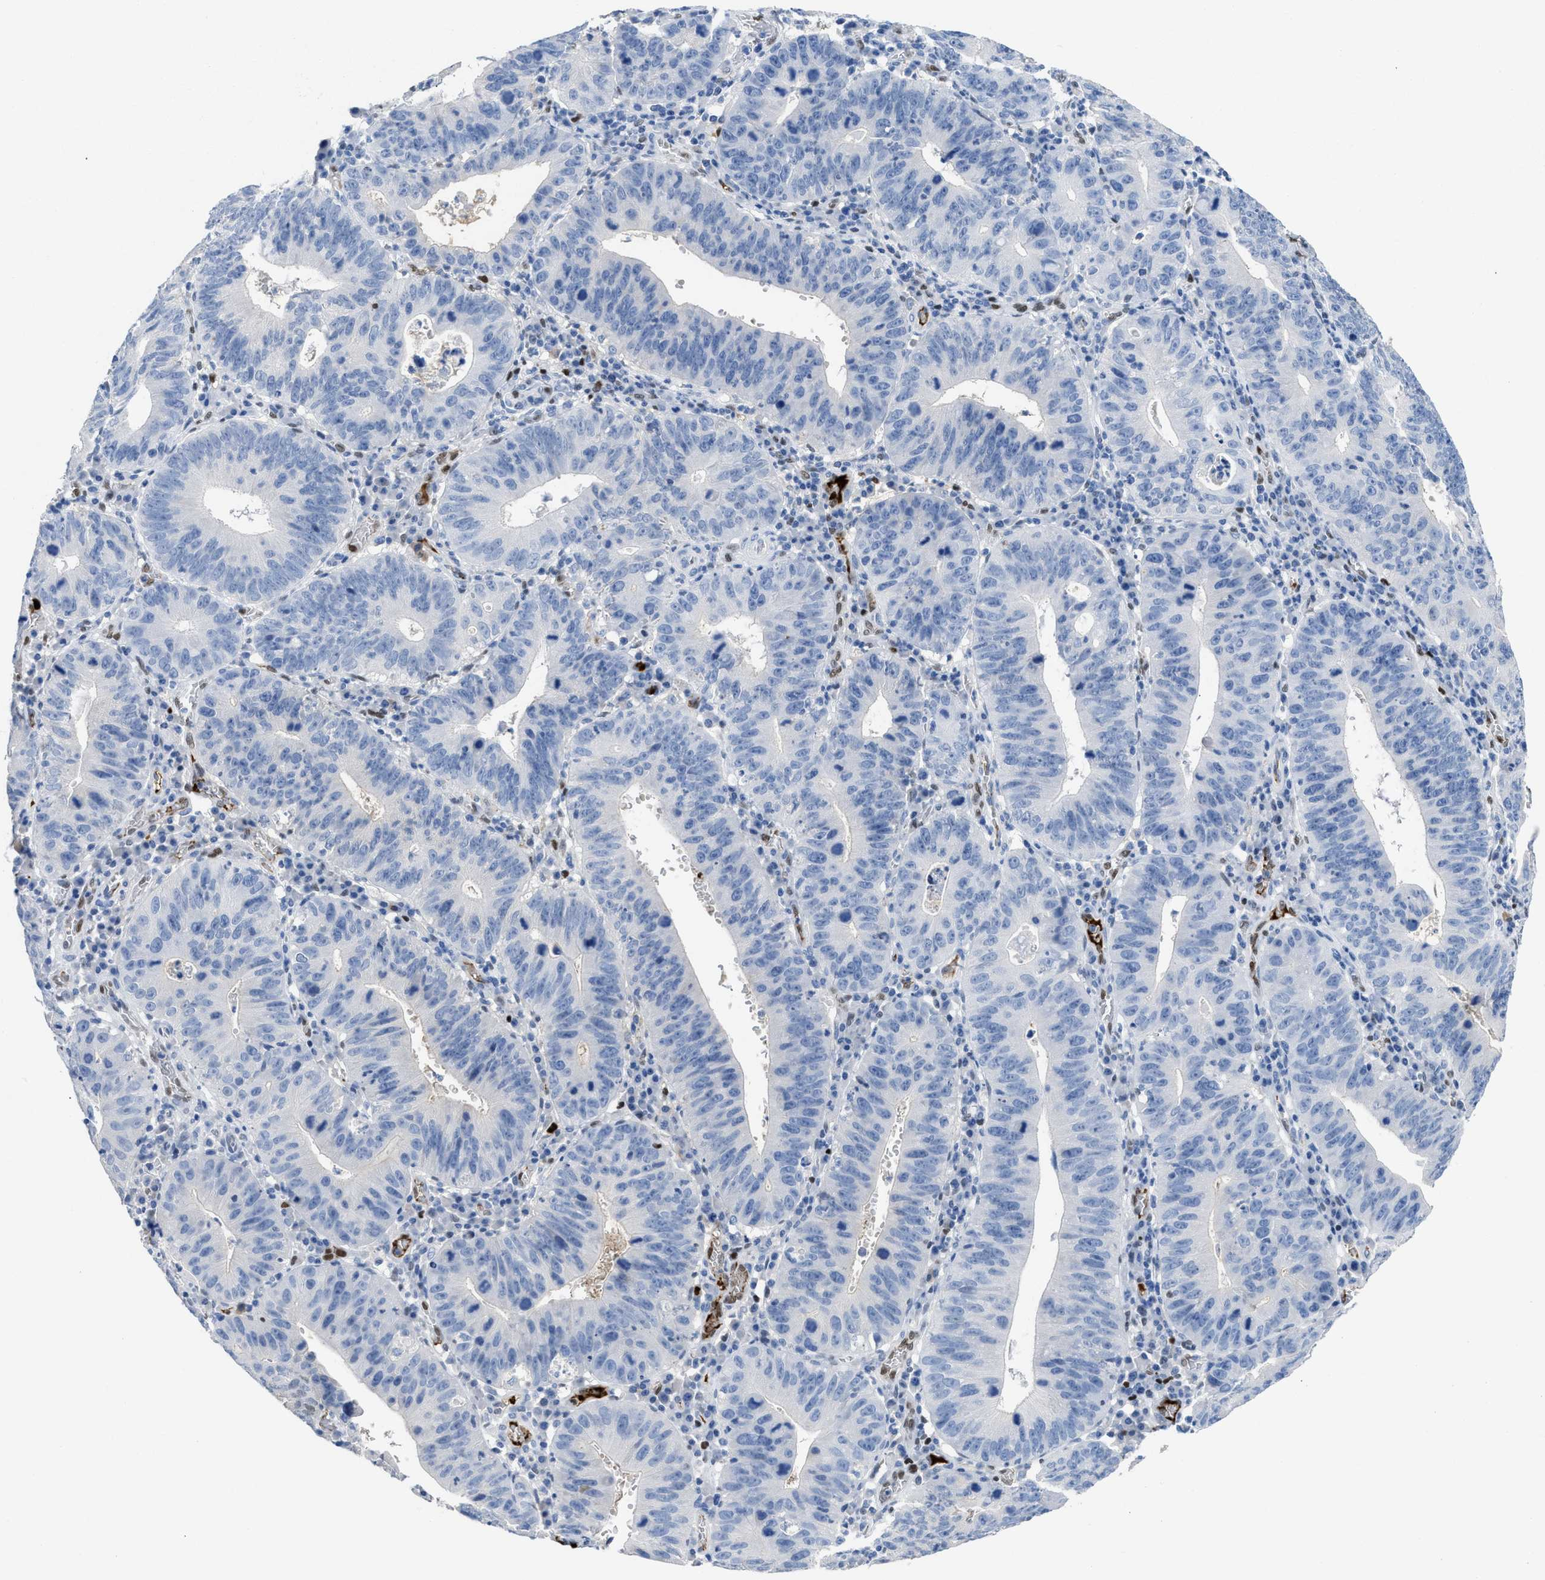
{"staining": {"intensity": "negative", "quantity": "none", "location": "none"}, "tissue": "stomach cancer", "cell_type": "Tumor cells", "image_type": "cancer", "snomed": [{"axis": "morphology", "description": "Adenocarcinoma, NOS"}, {"axis": "topography", "description": "Stomach"}], "caption": "Immunohistochemical staining of adenocarcinoma (stomach) shows no significant expression in tumor cells.", "gene": "LEF1", "patient": {"sex": "male", "age": 59}}